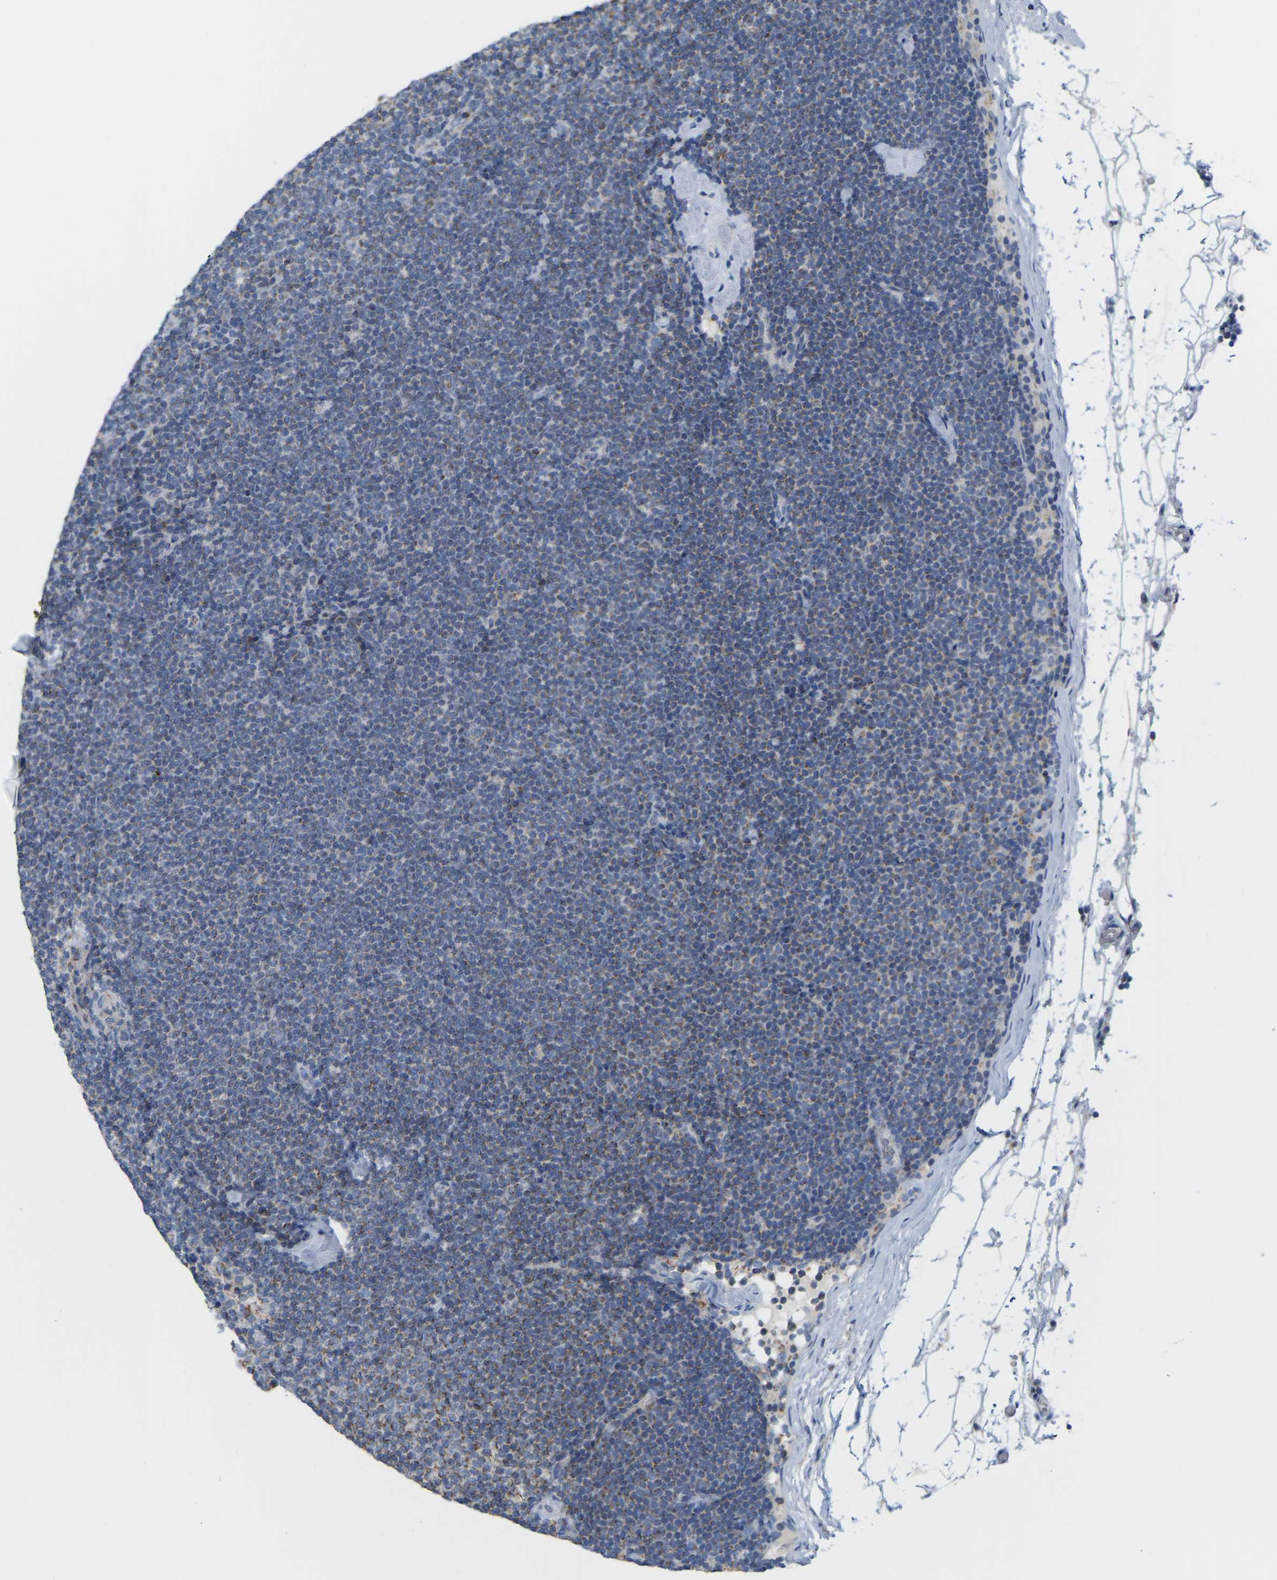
{"staining": {"intensity": "weak", "quantity": "25%-75%", "location": "cytoplasmic/membranous"}, "tissue": "lymphoma", "cell_type": "Tumor cells", "image_type": "cancer", "snomed": [{"axis": "morphology", "description": "Malignant lymphoma, non-Hodgkin's type, Low grade"}, {"axis": "topography", "description": "Lymph node"}], "caption": "Protein expression analysis of human low-grade malignant lymphoma, non-Hodgkin's type reveals weak cytoplasmic/membranous positivity in approximately 25%-75% of tumor cells.", "gene": "CBLB", "patient": {"sex": "female", "age": 53}}